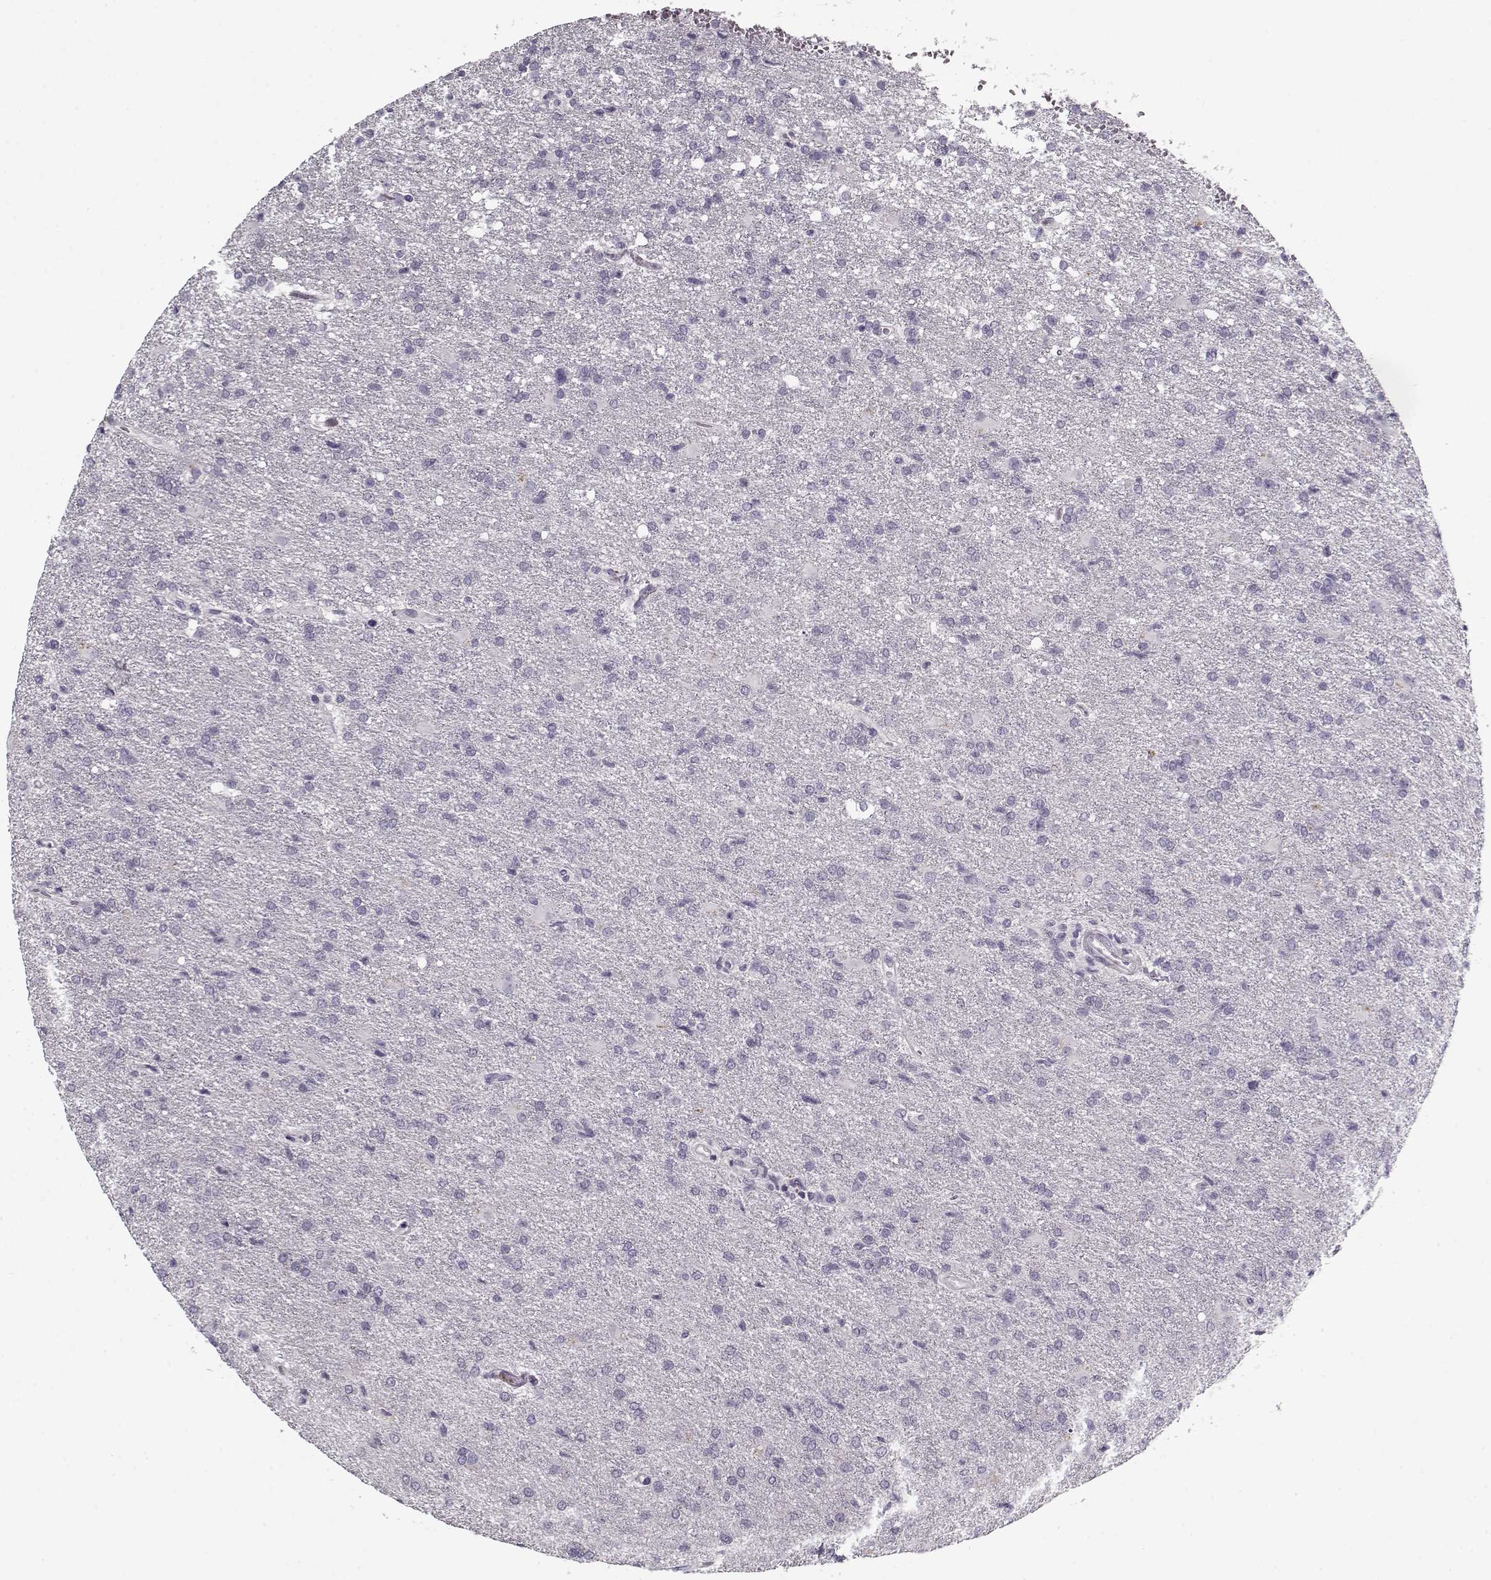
{"staining": {"intensity": "negative", "quantity": "none", "location": "none"}, "tissue": "glioma", "cell_type": "Tumor cells", "image_type": "cancer", "snomed": [{"axis": "morphology", "description": "Glioma, malignant, High grade"}, {"axis": "topography", "description": "Brain"}], "caption": "Glioma was stained to show a protein in brown. There is no significant staining in tumor cells.", "gene": "LUM", "patient": {"sex": "male", "age": 68}}